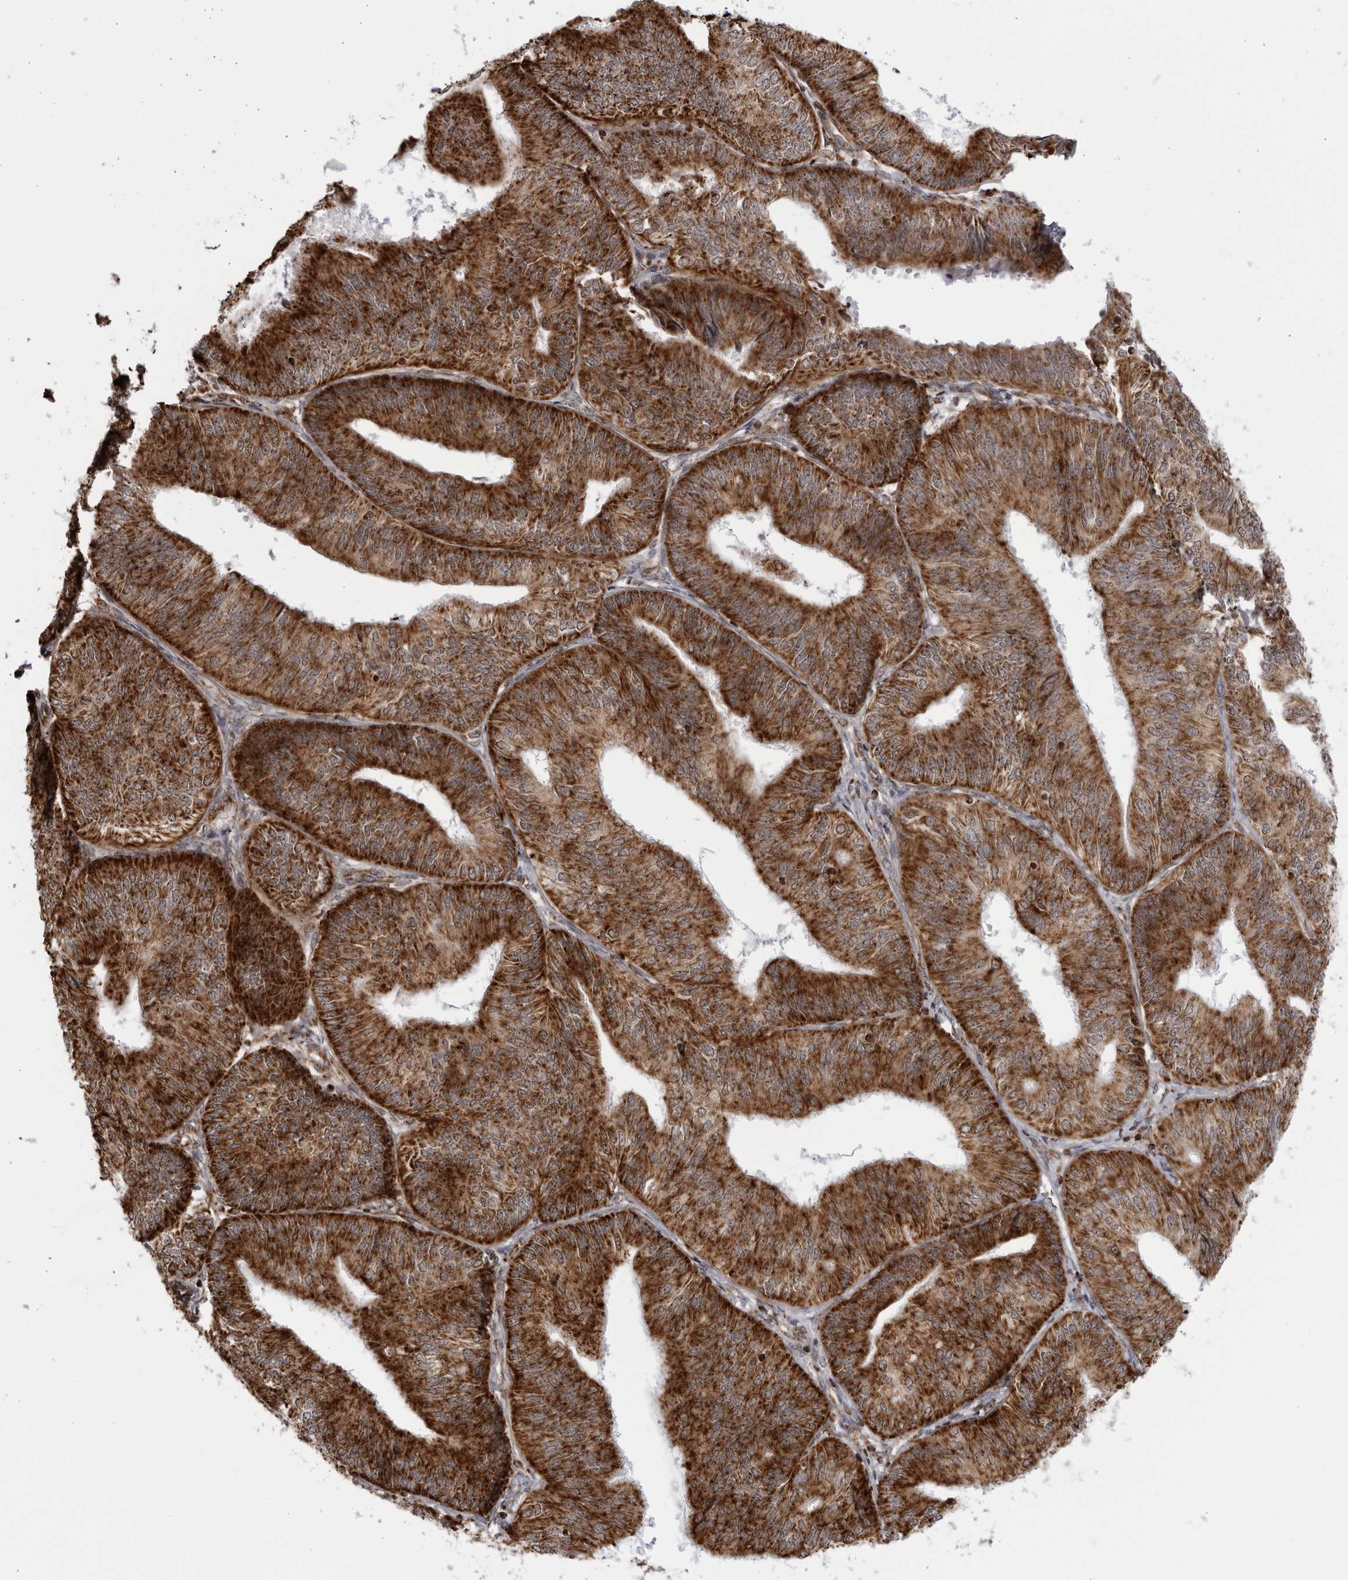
{"staining": {"intensity": "strong", "quantity": ">75%", "location": "cytoplasmic/membranous"}, "tissue": "endometrial cancer", "cell_type": "Tumor cells", "image_type": "cancer", "snomed": [{"axis": "morphology", "description": "Adenocarcinoma, NOS"}, {"axis": "topography", "description": "Endometrium"}], "caption": "There is high levels of strong cytoplasmic/membranous staining in tumor cells of adenocarcinoma (endometrial), as demonstrated by immunohistochemical staining (brown color).", "gene": "RBM34", "patient": {"sex": "female", "age": 58}}